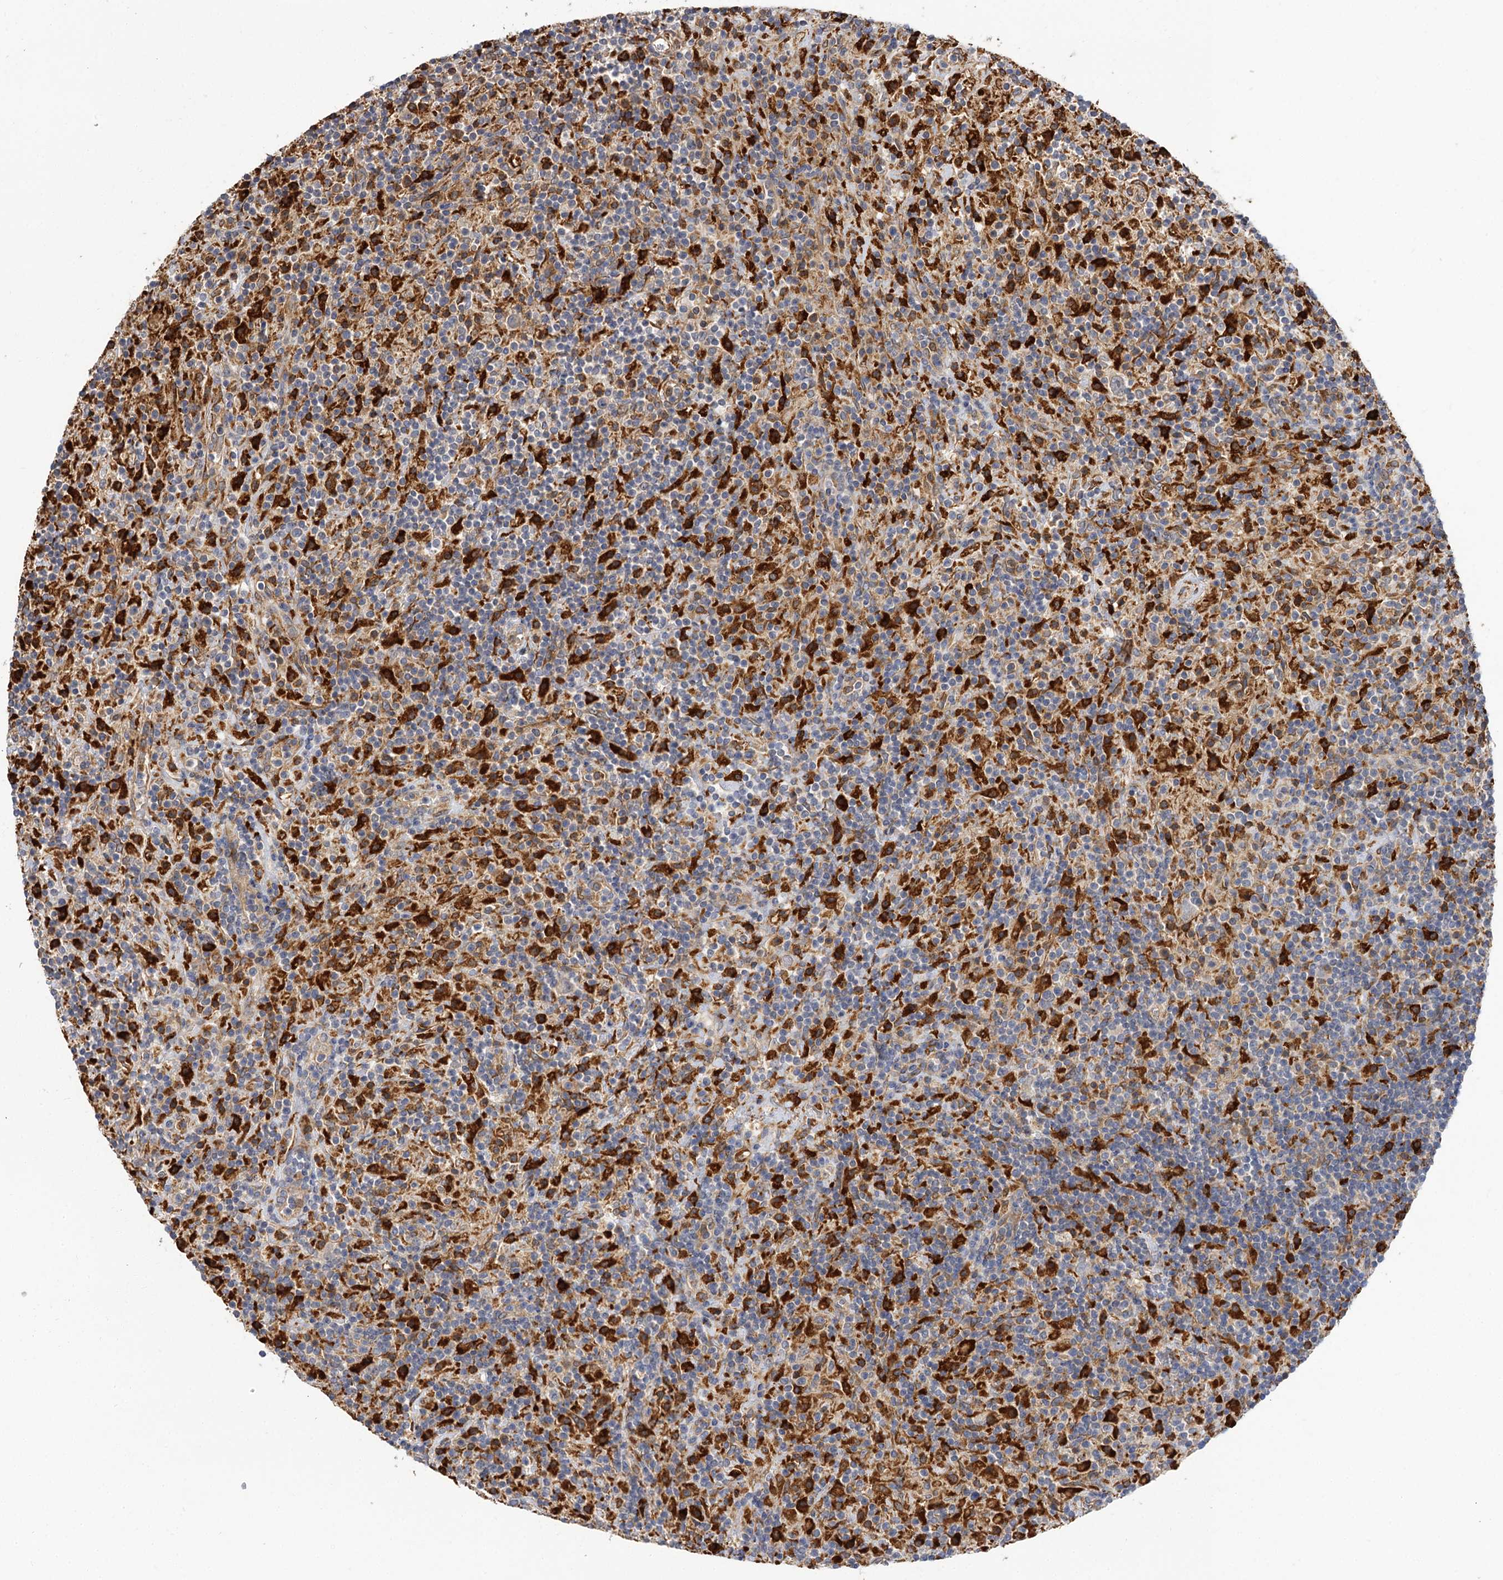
{"staining": {"intensity": "weak", "quantity": "25%-75%", "location": "cytoplasmic/membranous"}, "tissue": "lymphoma", "cell_type": "Tumor cells", "image_type": "cancer", "snomed": [{"axis": "morphology", "description": "Hodgkin's disease, NOS"}, {"axis": "topography", "description": "Lymph node"}], "caption": "Hodgkin's disease stained for a protein (brown) demonstrates weak cytoplasmic/membranous positive positivity in about 25%-75% of tumor cells.", "gene": "PPIP5K2", "patient": {"sex": "male", "age": 70}}